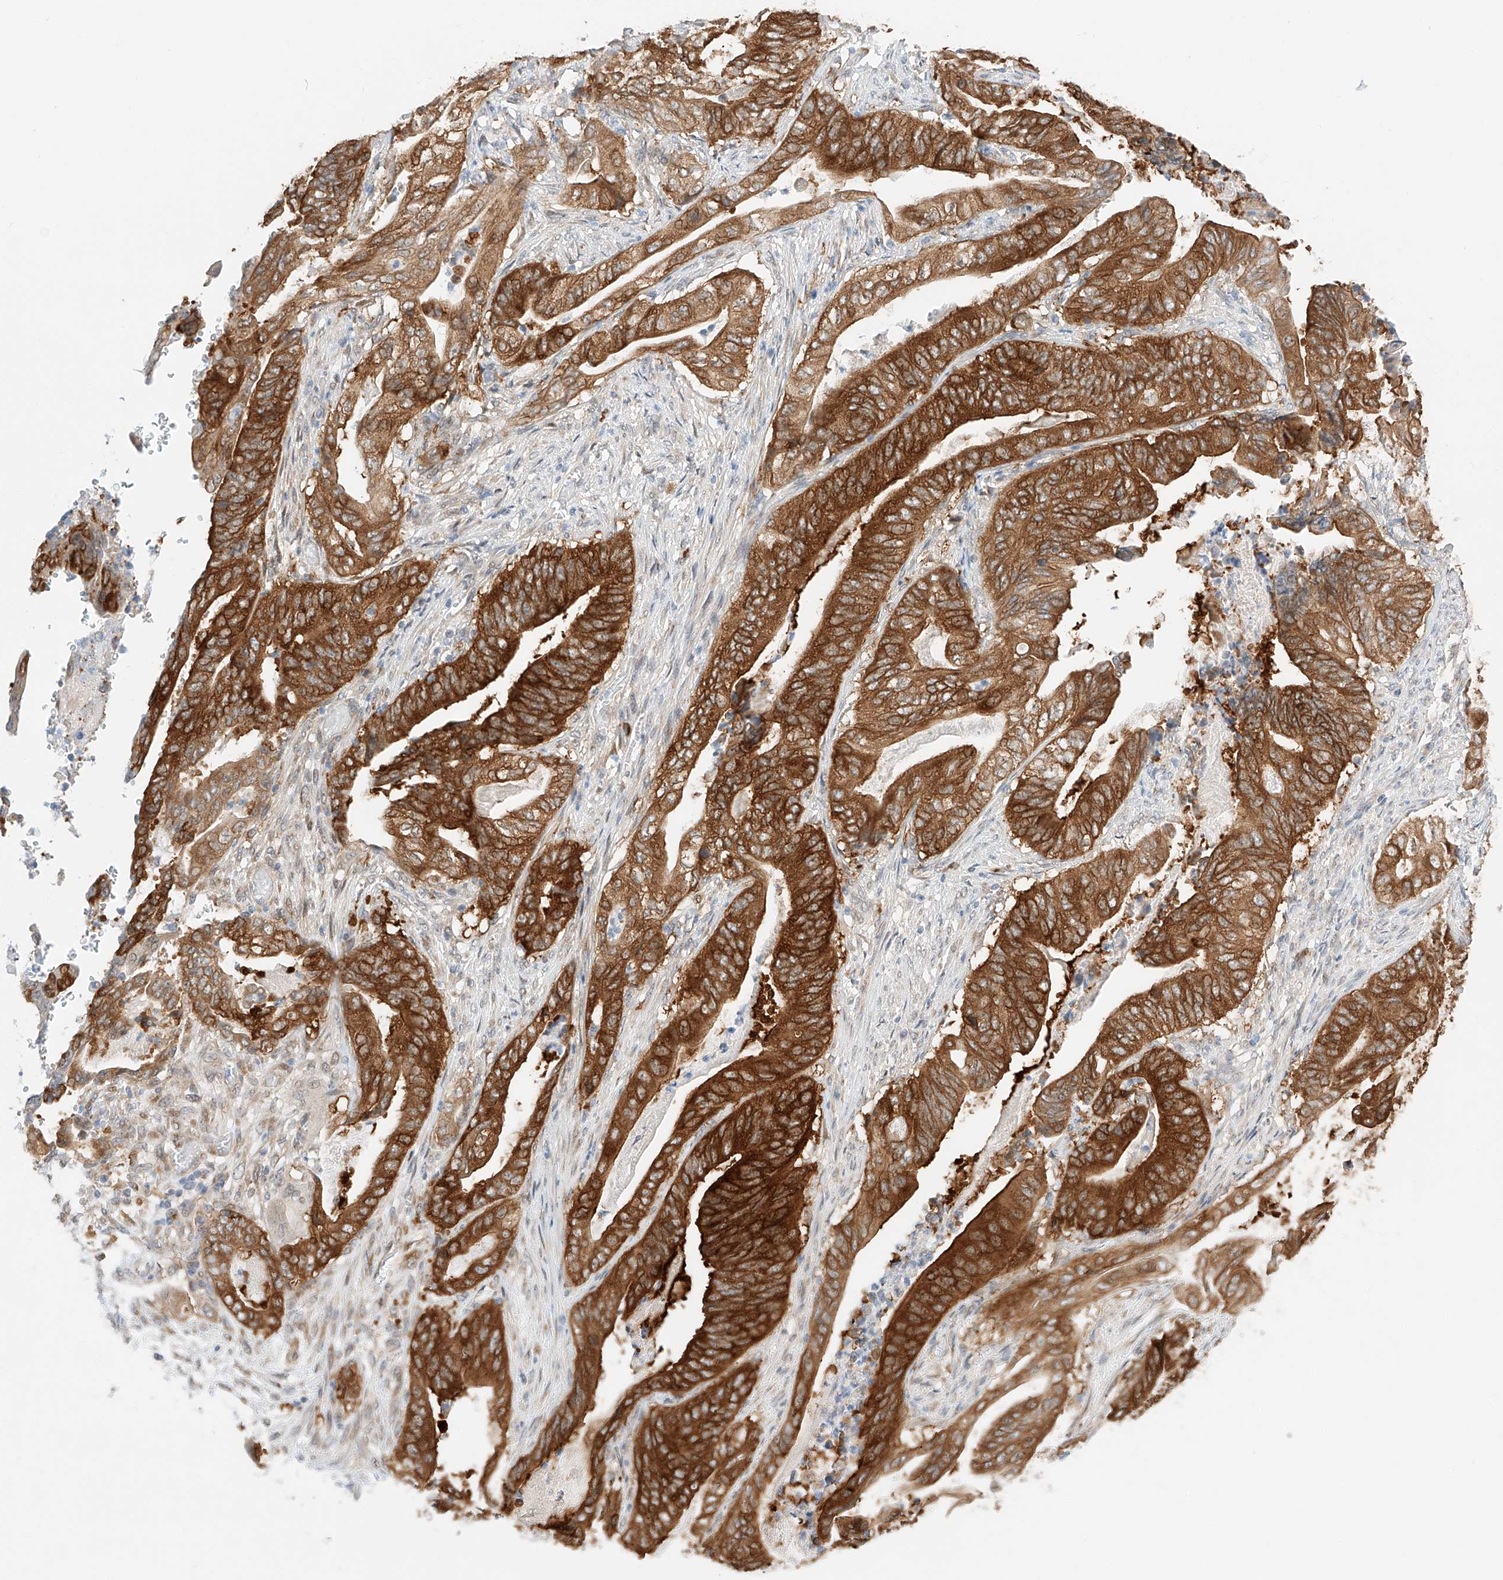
{"staining": {"intensity": "strong", "quantity": ">75%", "location": "cytoplasmic/membranous"}, "tissue": "stomach cancer", "cell_type": "Tumor cells", "image_type": "cancer", "snomed": [{"axis": "morphology", "description": "Adenocarcinoma, NOS"}, {"axis": "topography", "description": "Stomach"}], "caption": "Stomach cancer stained with DAB (3,3'-diaminobenzidine) immunohistochemistry demonstrates high levels of strong cytoplasmic/membranous expression in about >75% of tumor cells.", "gene": "CARMIL1", "patient": {"sex": "female", "age": 73}}